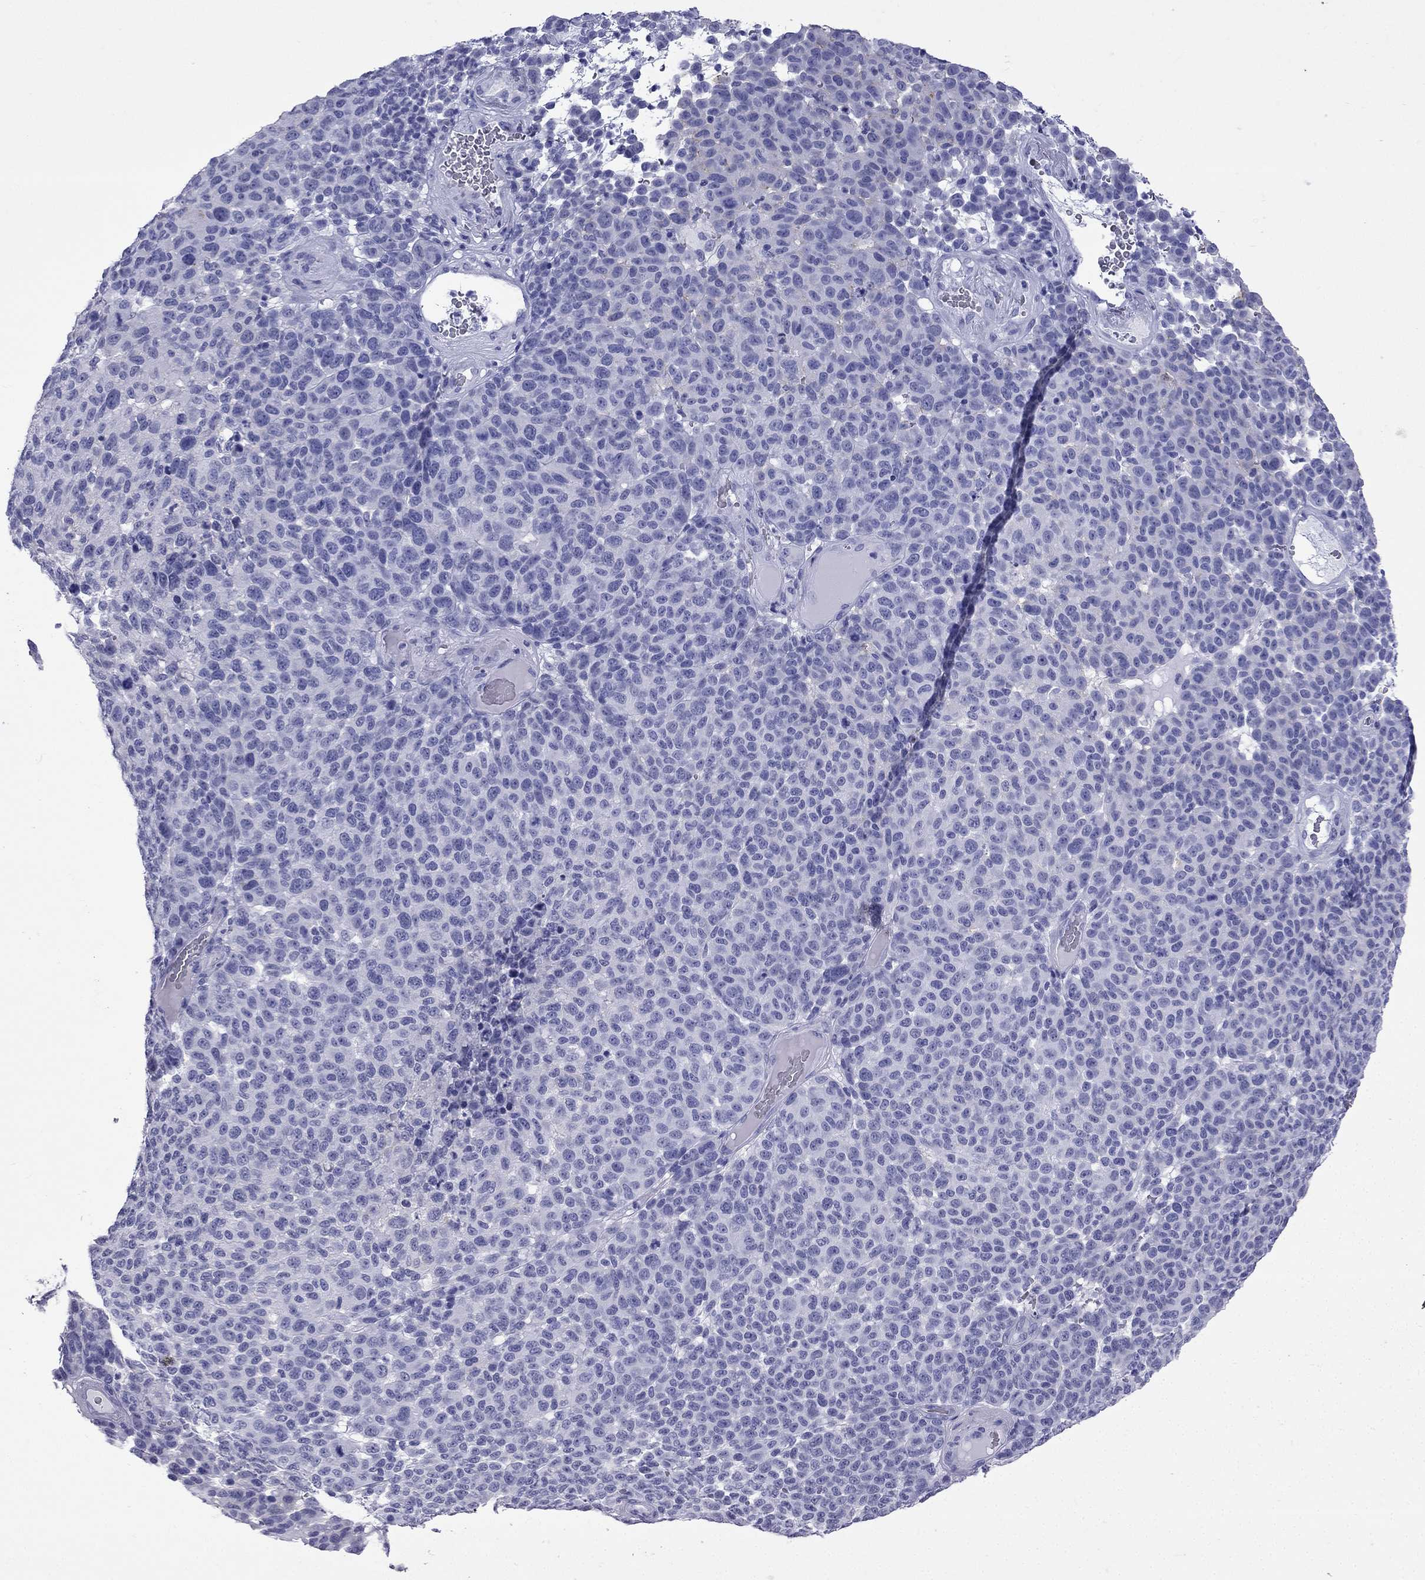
{"staining": {"intensity": "negative", "quantity": "none", "location": "none"}, "tissue": "melanoma", "cell_type": "Tumor cells", "image_type": "cancer", "snomed": [{"axis": "morphology", "description": "Malignant melanoma, NOS"}, {"axis": "topography", "description": "Skin"}], "caption": "Immunohistochemistry of malignant melanoma demonstrates no staining in tumor cells.", "gene": "GJA8", "patient": {"sex": "male", "age": 59}}